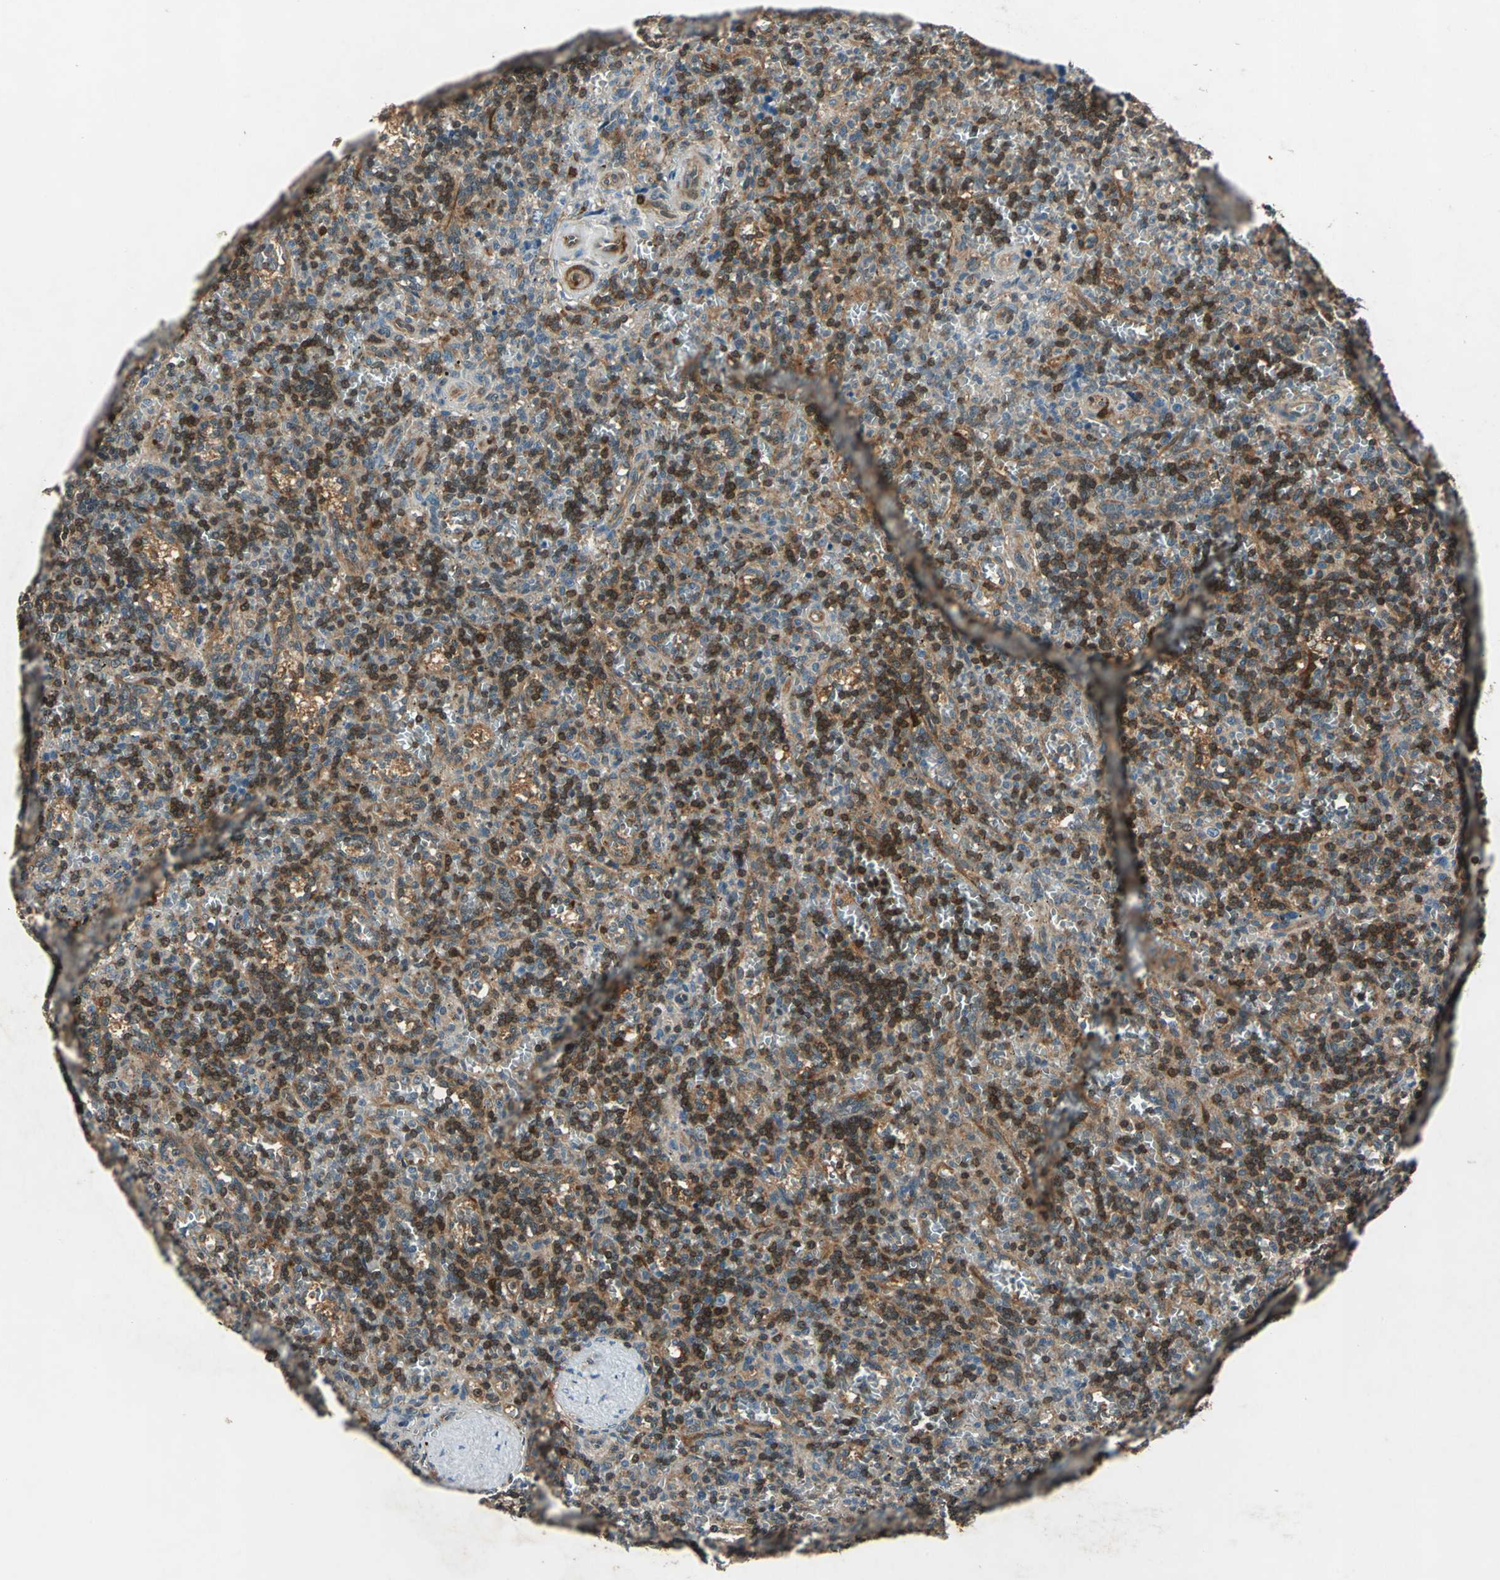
{"staining": {"intensity": "moderate", "quantity": "25%-75%", "location": "cytoplasmic/membranous,nuclear"}, "tissue": "lymphoma", "cell_type": "Tumor cells", "image_type": "cancer", "snomed": [{"axis": "morphology", "description": "Malignant lymphoma, non-Hodgkin's type, Low grade"}, {"axis": "topography", "description": "Spleen"}], "caption": "This image exhibits IHC staining of human lymphoma, with medium moderate cytoplasmic/membranous and nuclear expression in approximately 25%-75% of tumor cells.", "gene": "RRM2B", "patient": {"sex": "male", "age": 73}}